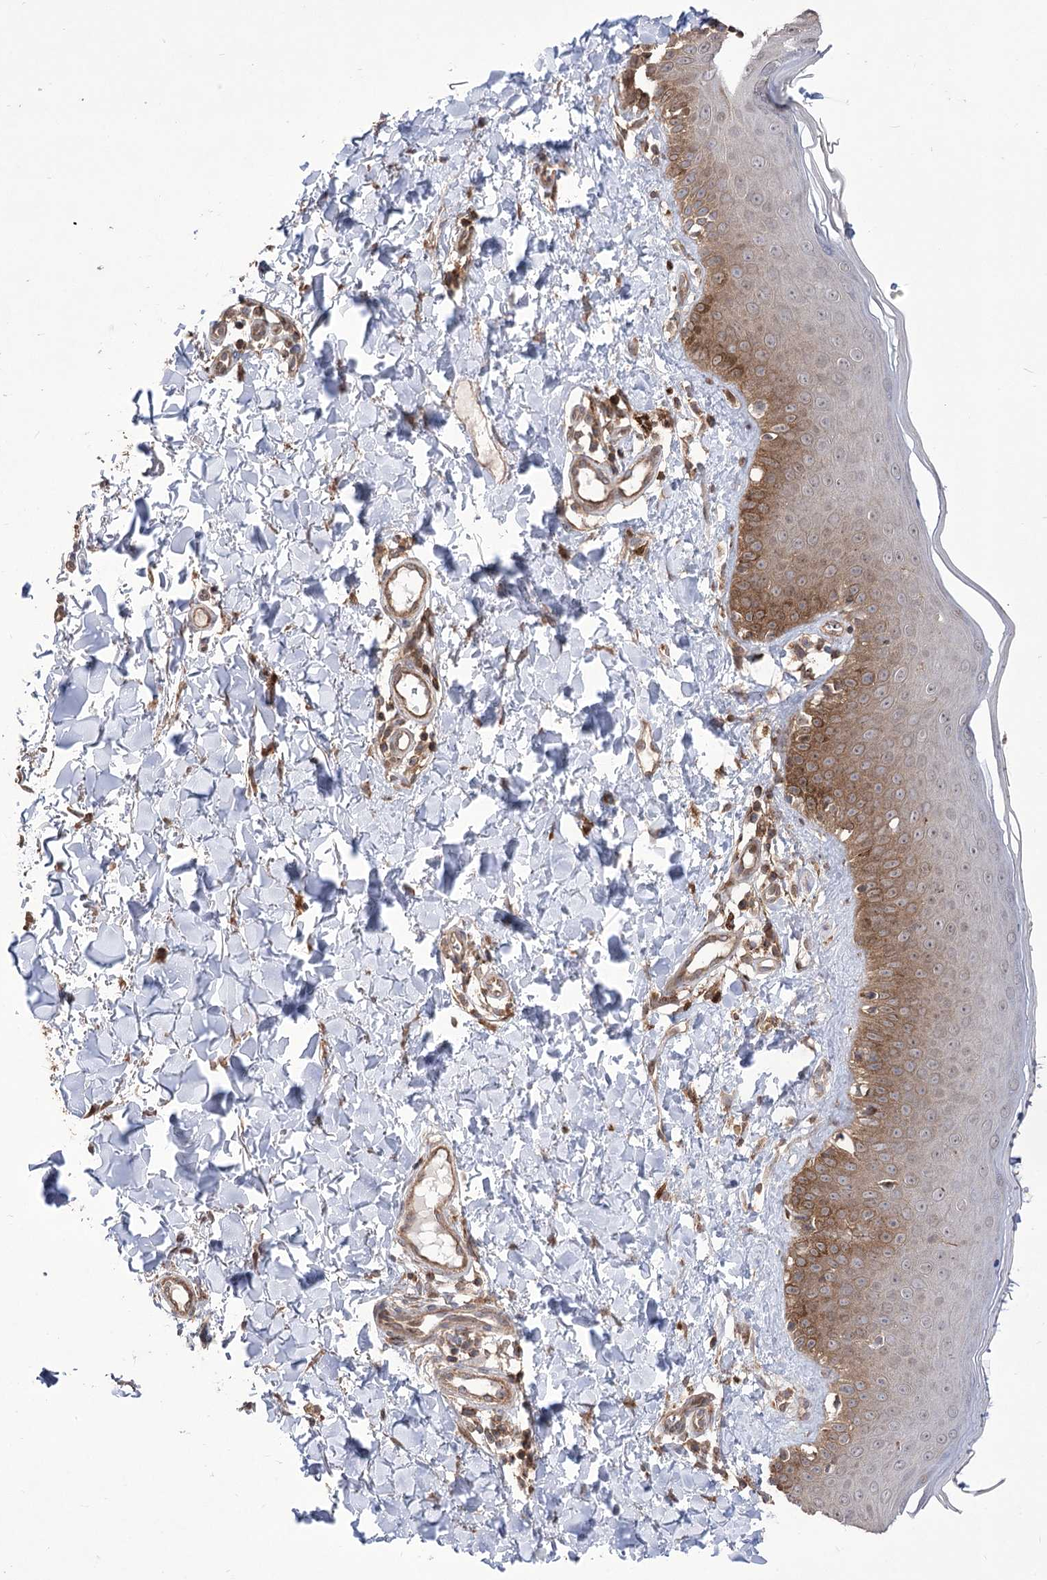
{"staining": {"intensity": "moderate", "quantity": ">75%", "location": "cytoplasmic/membranous"}, "tissue": "skin", "cell_type": "Fibroblasts", "image_type": "normal", "snomed": [{"axis": "morphology", "description": "Normal tissue, NOS"}, {"axis": "topography", "description": "Skin"}], "caption": "A medium amount of moderate cytoplasmic/membranous staining is present in about >75% of fibroblasts in benign skin. (Stains: DAB (3,3'-diaminobenzidine) in brown, nuclei in blue, Microscopy: brightfield microscopy at high magnification).", "gene": "XYLB", "patient": {"sex": "male", "age": 52}}